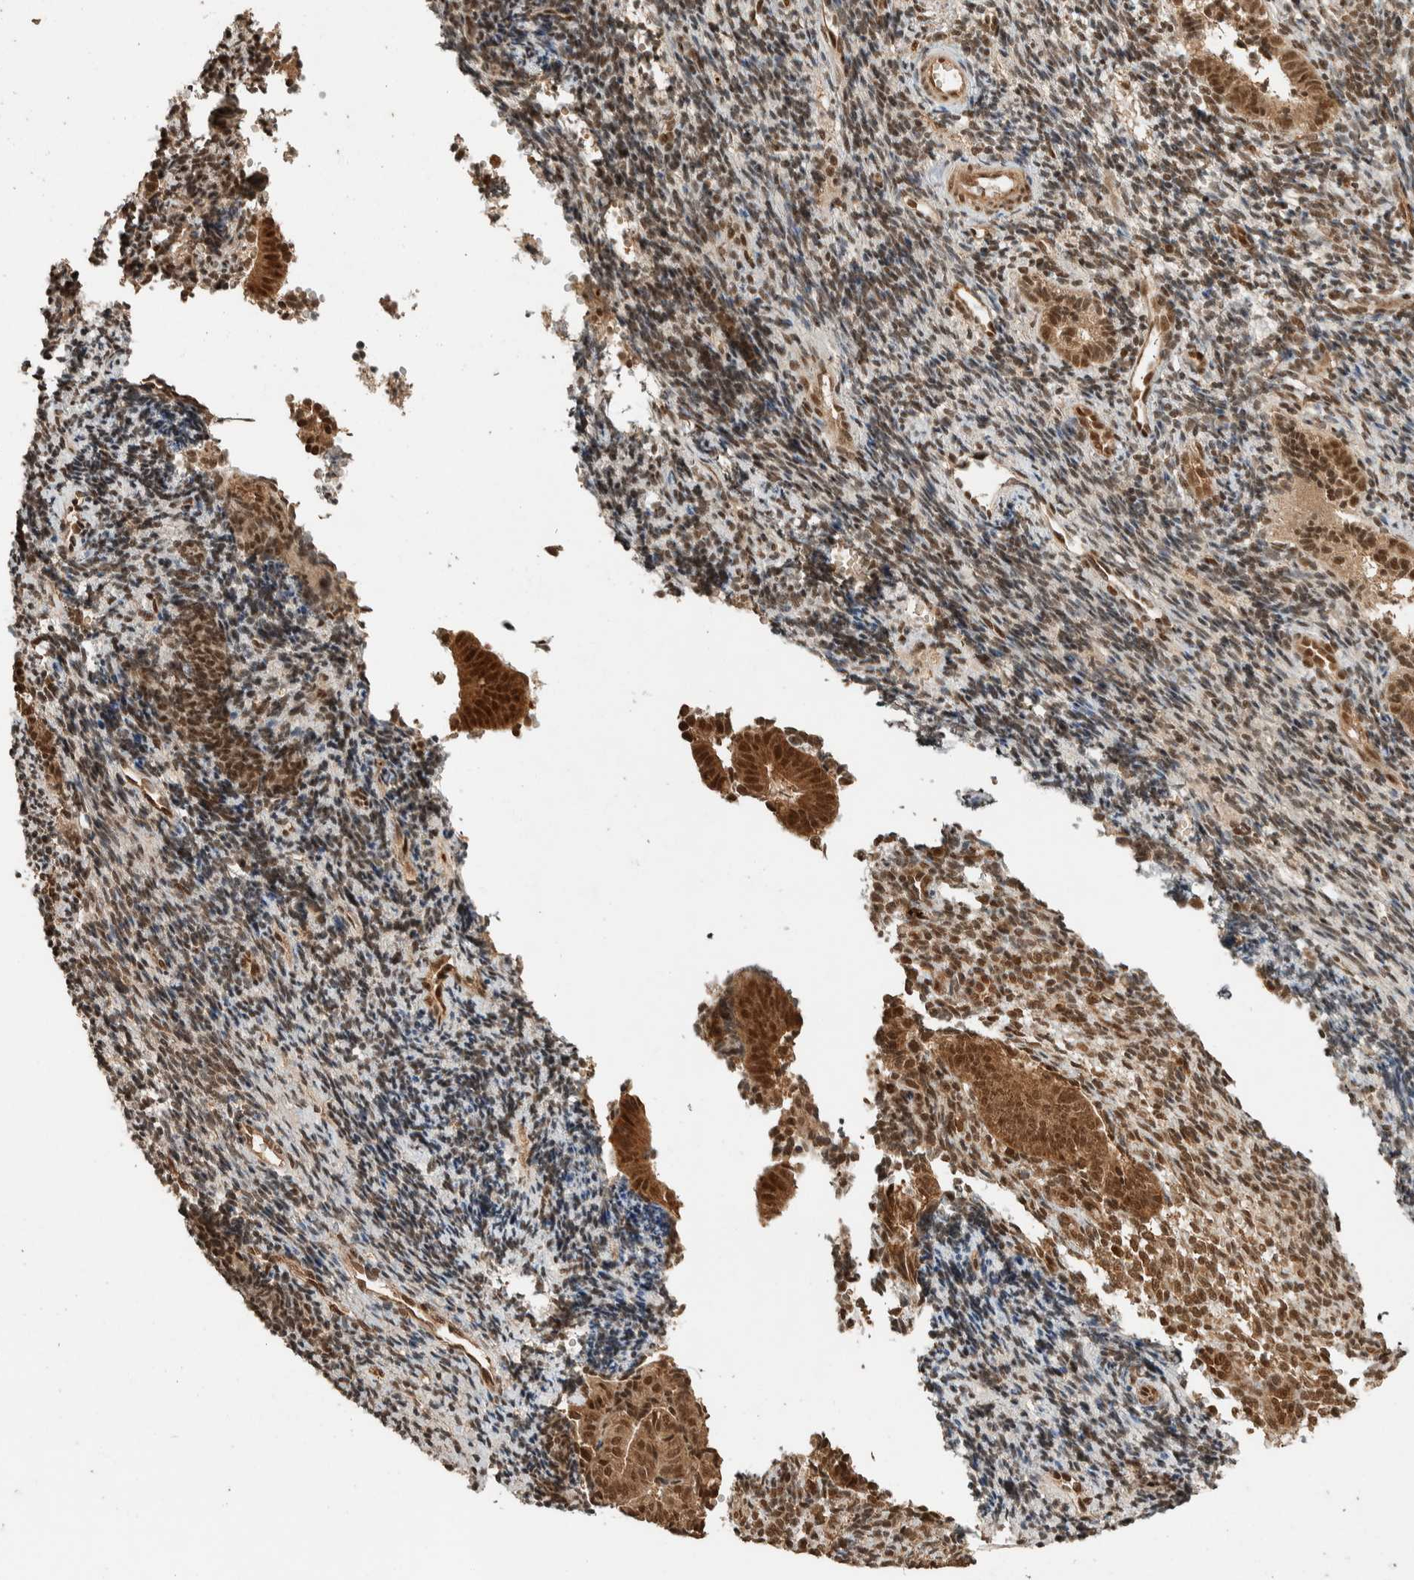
{"staining": {"intensity": "moderate", "quantity": "25%-75%", "location": "nuclear"}, "tissue": "endometrium", "cell_type": "Cells in endometrial stroma", "image_type": "normal", "snomed": [{"axis": "morphology", "description": "Normal tissue, NOS"}, {"axis": "topography", "description": "Uterus"}, {"axis": "topography", "description": "Endometrium"}], "caption": "A histopathology image of human endometrium stained for a protein shows moderate nuclear brown staining in cells in endometrial stroma. The protein of interest is shown in brown color, while the nuclei are stained blue.", "gene": "ZBTB2", "patient": {"sex": "female", "age": 33}}